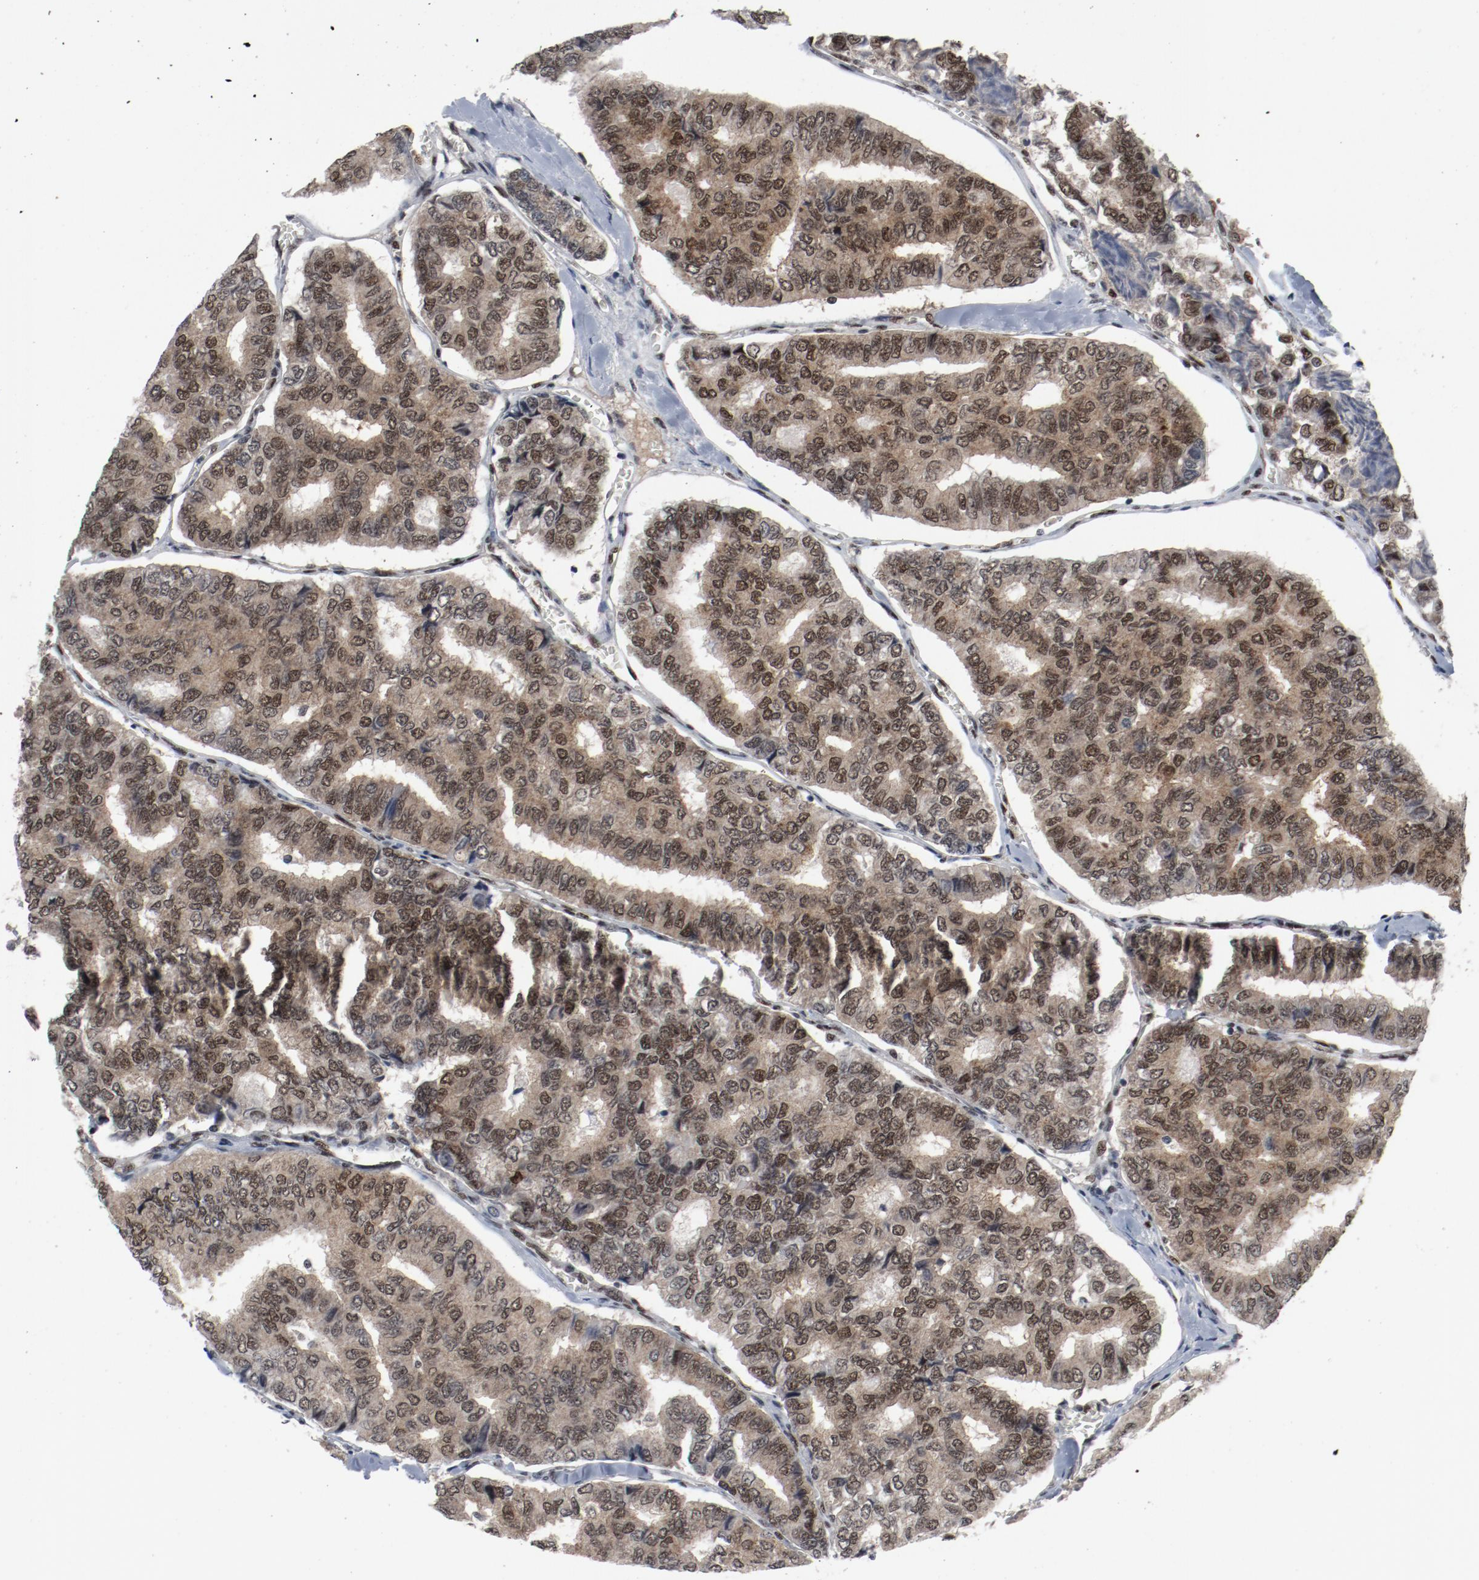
{"staining": {"intensity": "moderate", "quantity": ">75%", "location": "cytoplasmic/membranous,nuclear"}, "tissue": "thyroid cancer", "cell_type": "Tumor cells", "image_type": "cancer", "snomed": [{"axis": "morphology", "description": "Papillary adenocarcinoma, NOS"}, {"axis": "topography", "description": "Thyroid gland"}], "caption": "Human thyroid cancer (papillary adenocarcinoma) stained with a brown dye displays moderate cytoplasmic/membranous and nuclear positive expression in approximately >75% of tumor cells.", "gene": "JMJD6", "patient": {"sex": "female", "age": 35}}